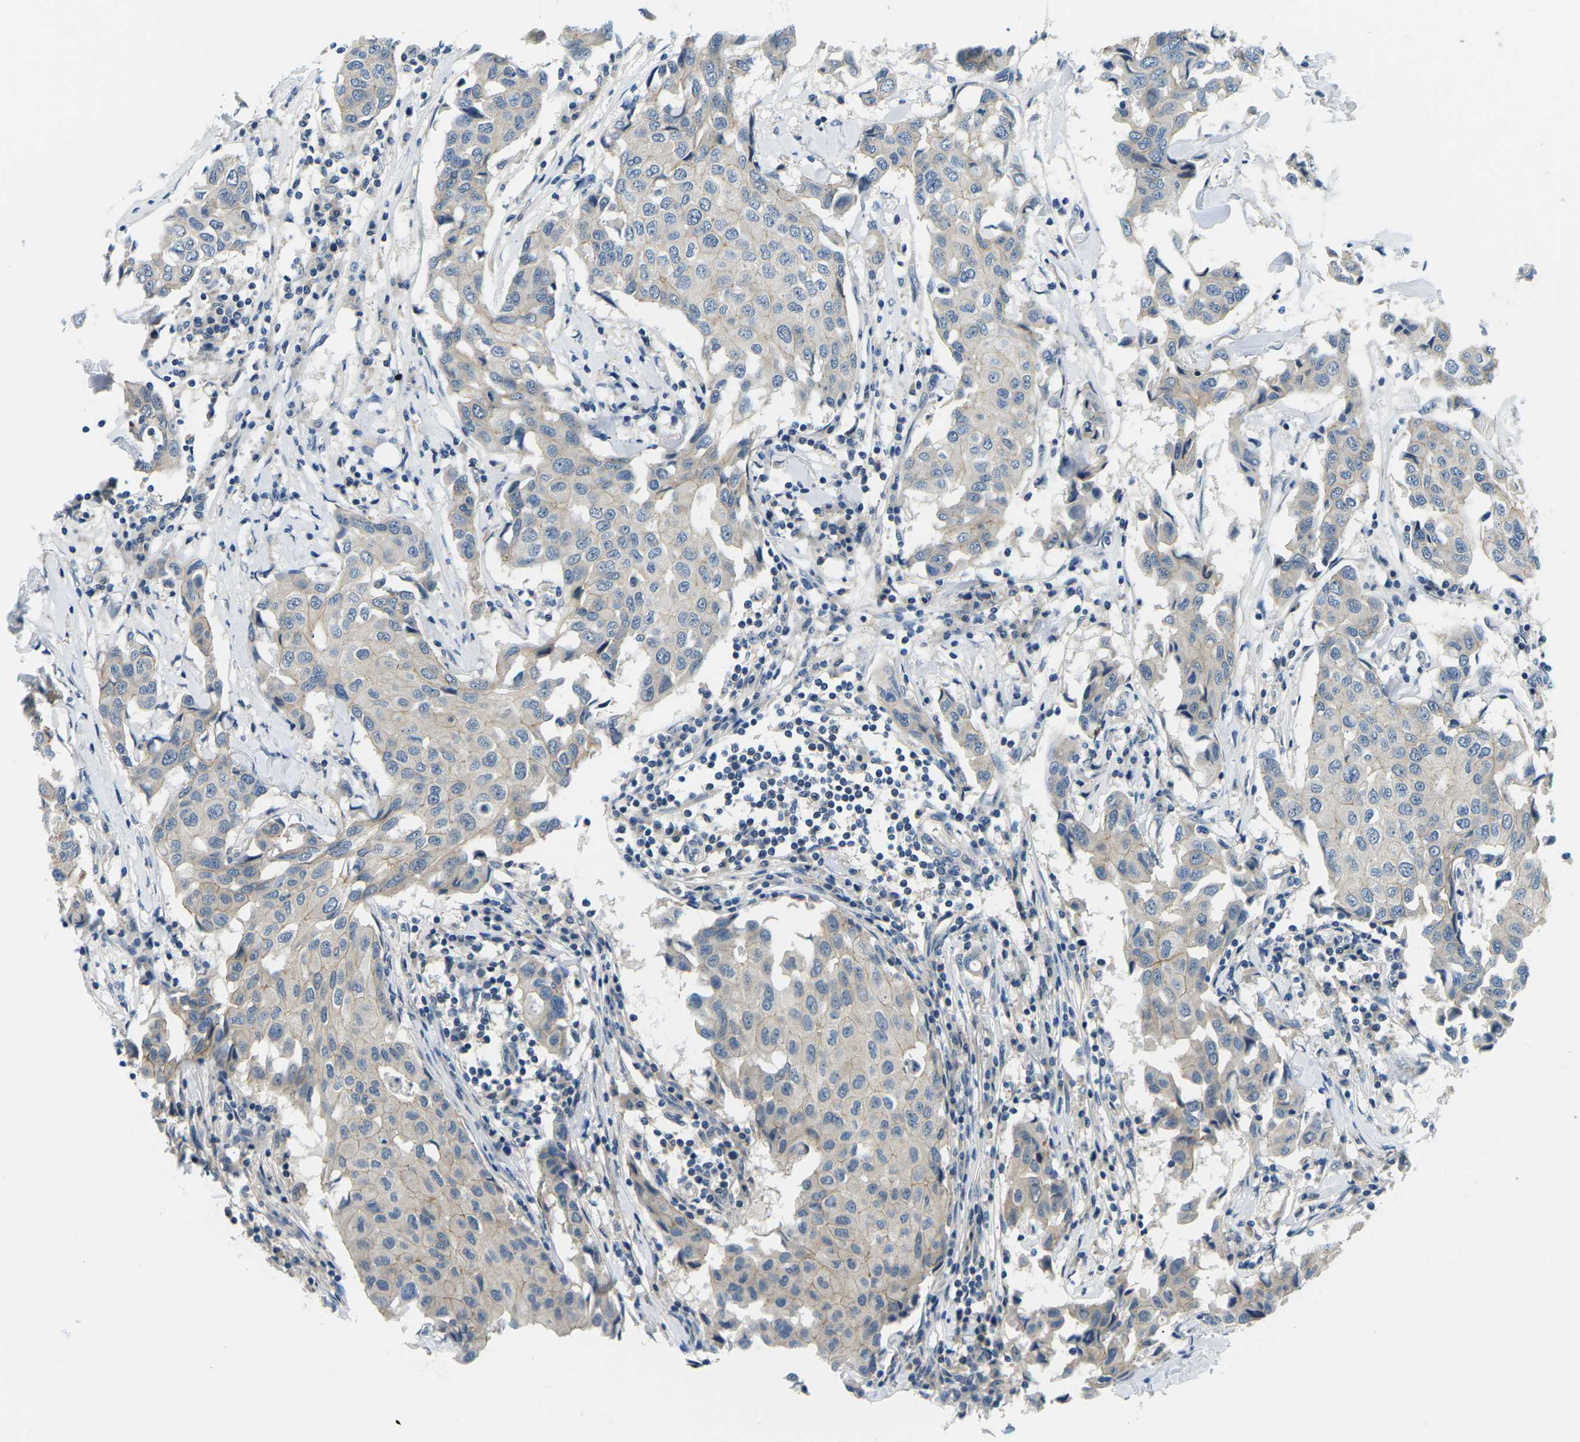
{"staining": {"intensity": "weak", "quantity": "<25%", "location": "cytoplasmic/membranous"}, "tissue": "breast cancer", "cell_type": "Tumor cells", "image_type": "cancer", "snomed": [{"axis": "morphology", "description": "Duct carcinoma"}, {"axis": "topography", "description": "Breast"}], "caption": "Immunohistochemistry histopathology image of neoplastic tissue: human intraductal carcinoma (breast) stained with DAB (3,3'-diaminobenzidine) displays no significant protein positivity in tumor cells.", "gene": "CTNND1", "patient": {"sex": "female", "age": 80}}